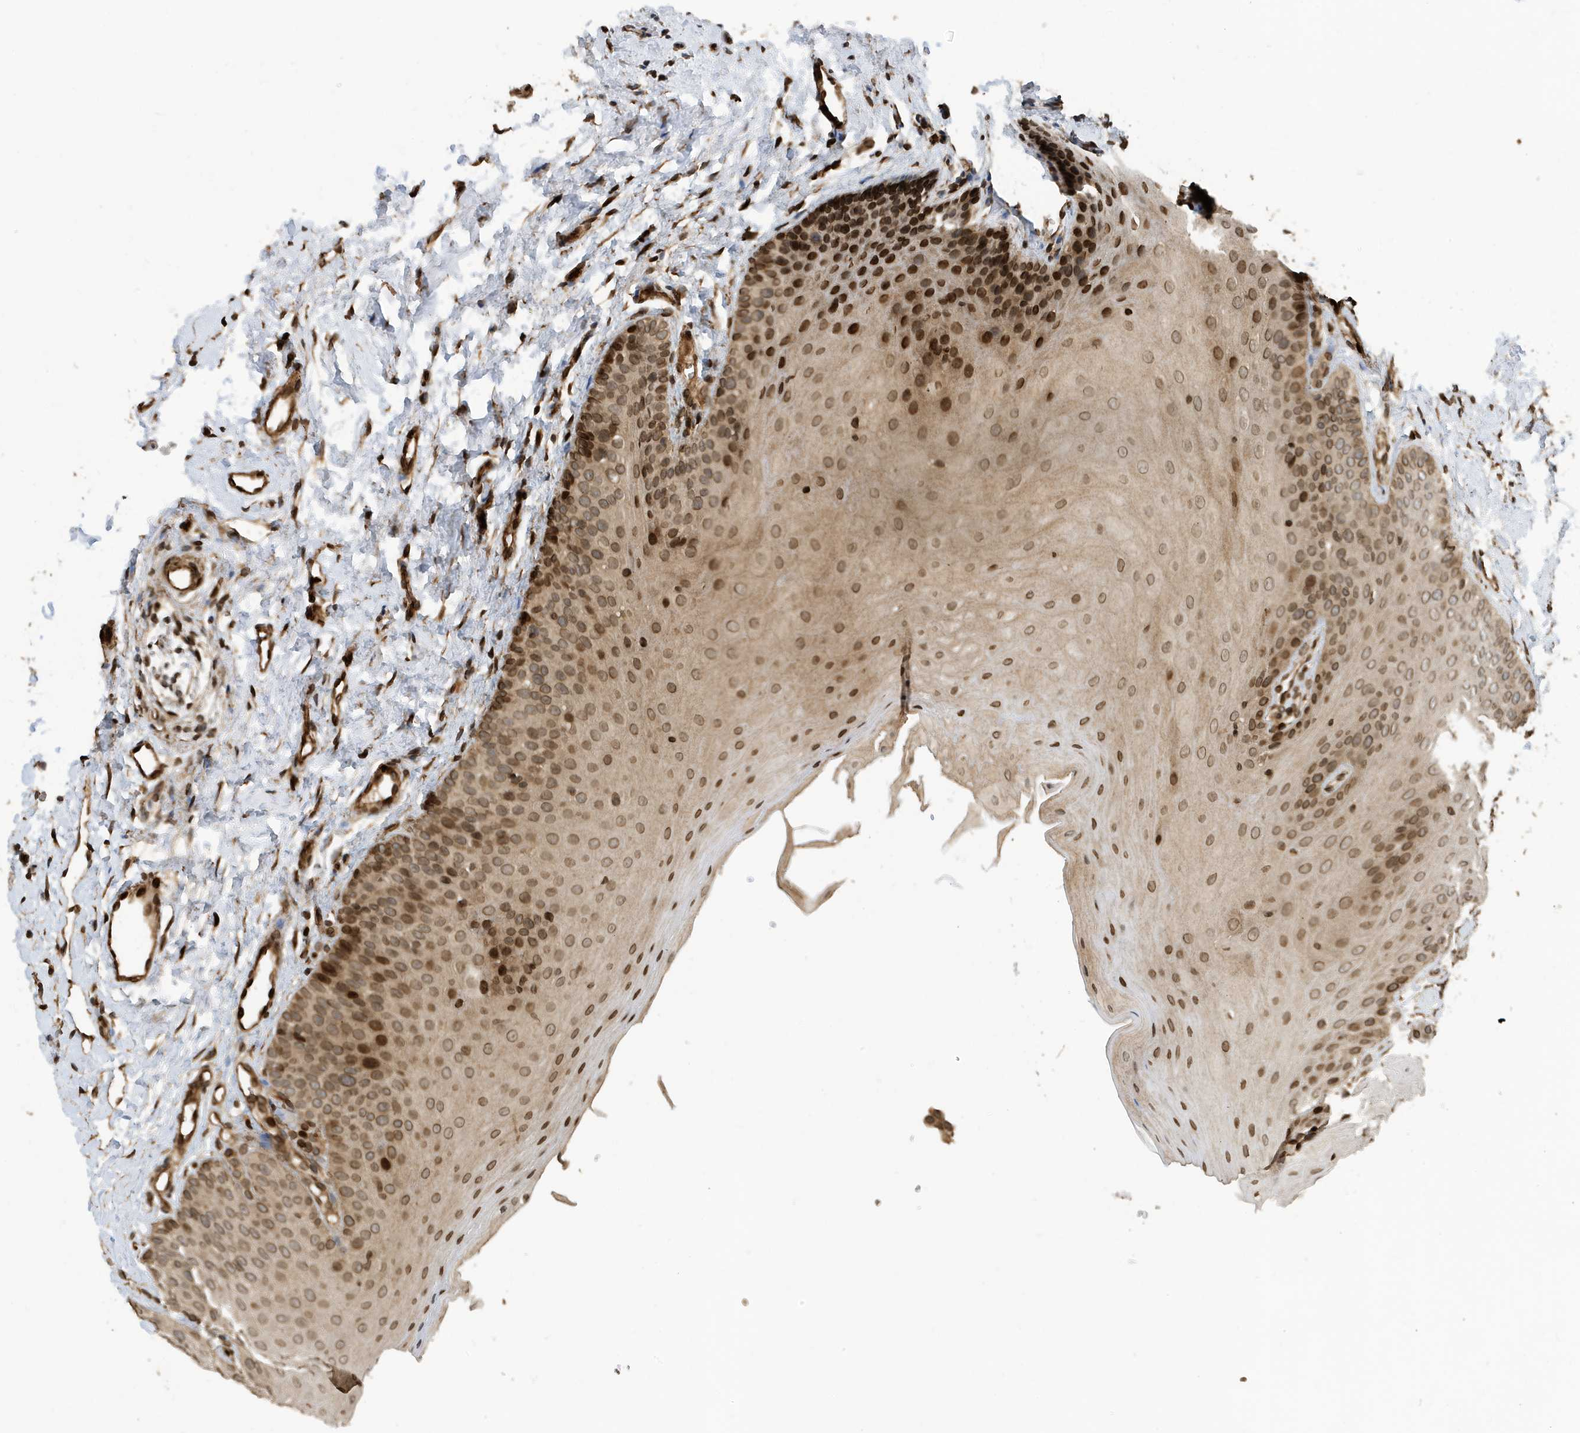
{"staining": {"intensity": "moderate", "quantity": ">75%", "location": "cytoplasmic/membranous,nuclear"}, "tissue": "oral mucosa", "cell_type": "Squamous epithelial cells", "image_type": "normal", "snomed": [{"axis": "morphology", "description": "Normal tissue, NOS"}, {"axis": "topography", "description": "Oral tissue"}], "caption": "Immunohistochemistry photomicrograph of benign oral mucosa: oral mucosa stained using IHC displays medium levels of moderate protein expression localized specifically in the cytoplasmic/membranous,nuclear of squamous epithelial cells, appearing as a cytoplasmic/membranous,nuclear brown color.", "gene": "DUSP18", "patient": {"sex": "female", "age": 68}}